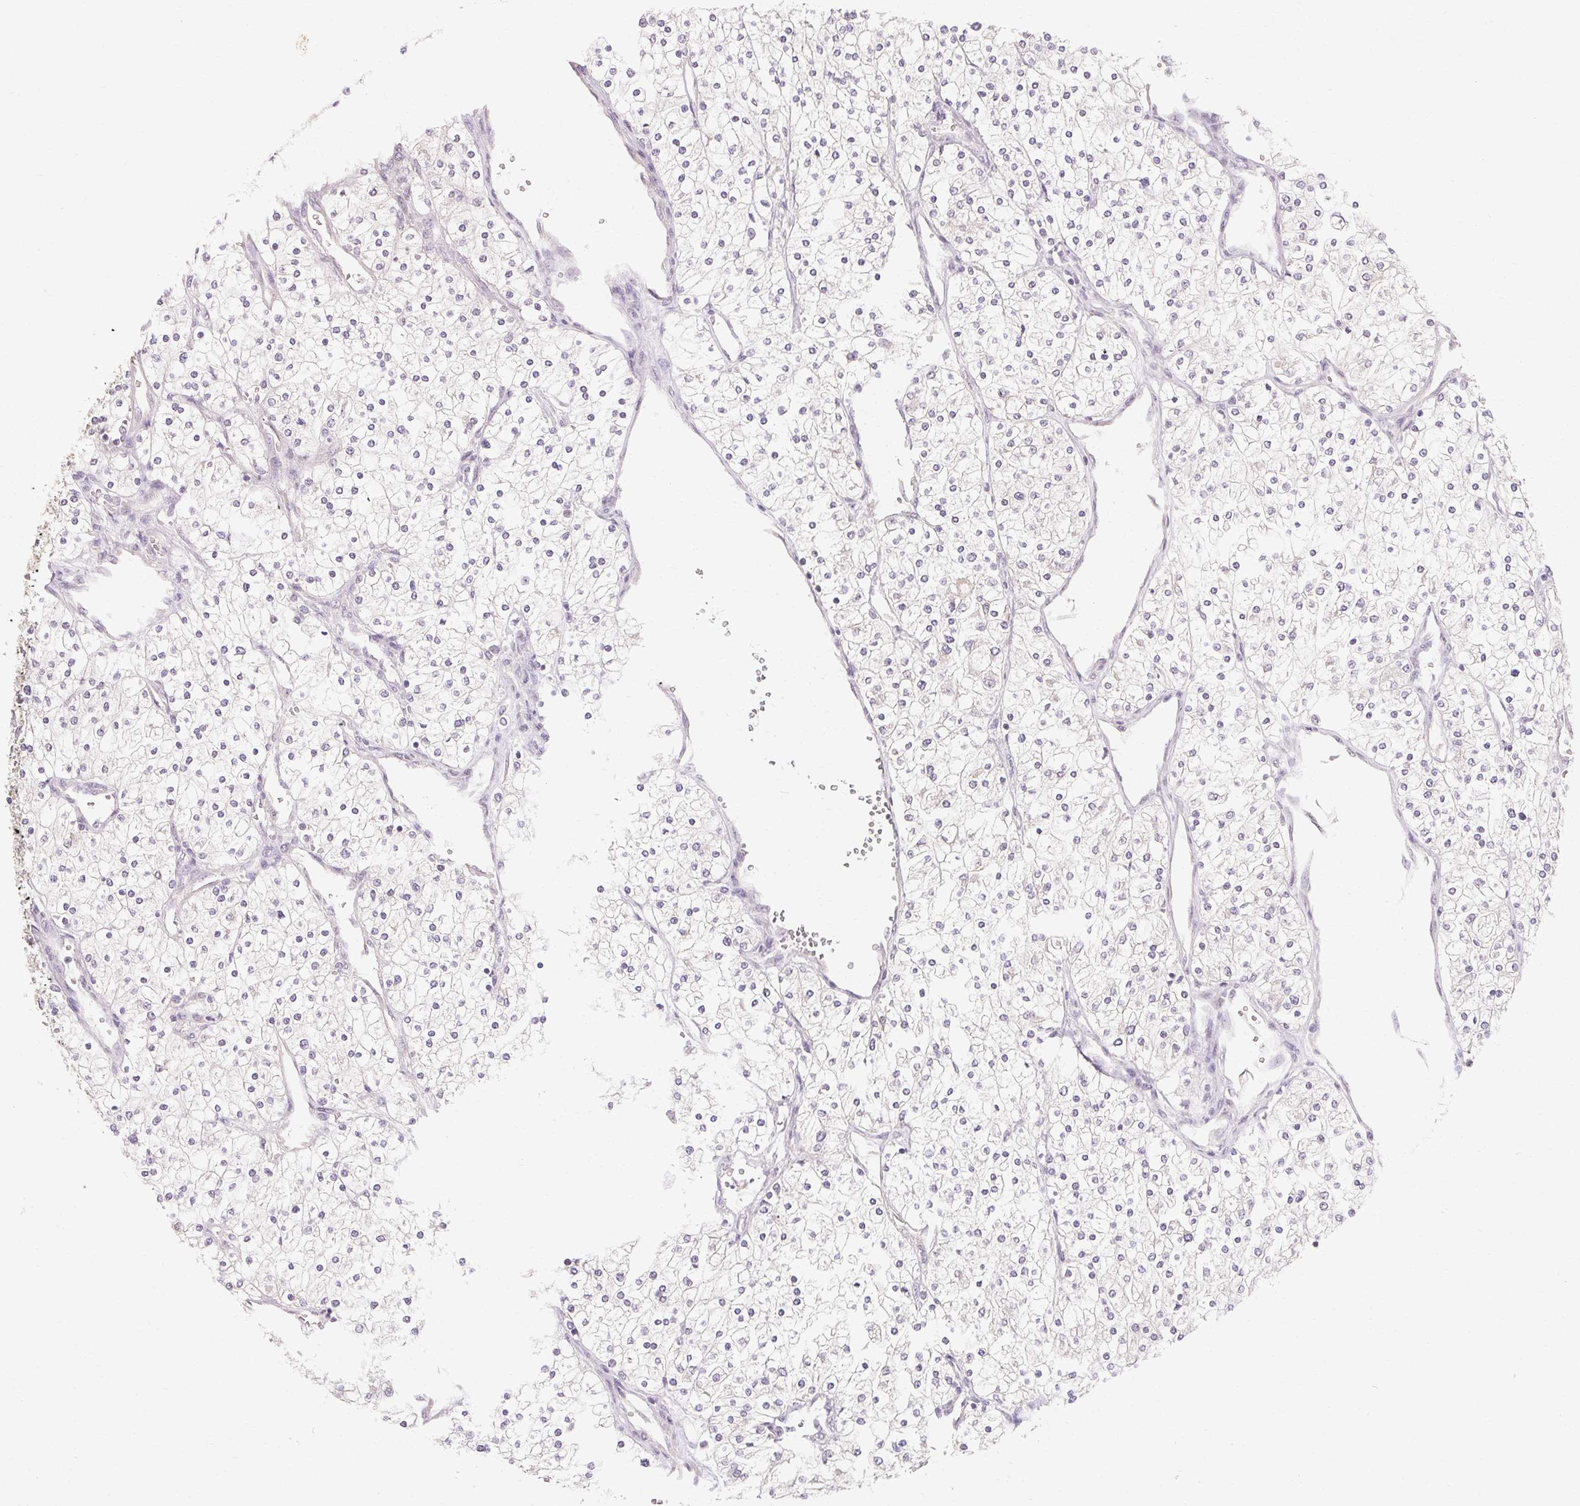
{"staining": {"intensity": "negative", "quantity": "none", "location": "none"}, "tissue": "renal cancer", "cell_type": "Tumor cells", "image_type": "cancer", "snomed": [{"axis": "morphology", "description": "Adenocarcinoma, NOS"}, {"axis": "topography", "description": "Kidney"}], "caption": "Immunohistochemistry (IHC) histopathology image of neoplastic tissue: renal cancer stained with DAB exhibits no significant protein expression in tumor cells.", "gene": "MAP7D2", "patient": {"sex": "male", "age": 80}}